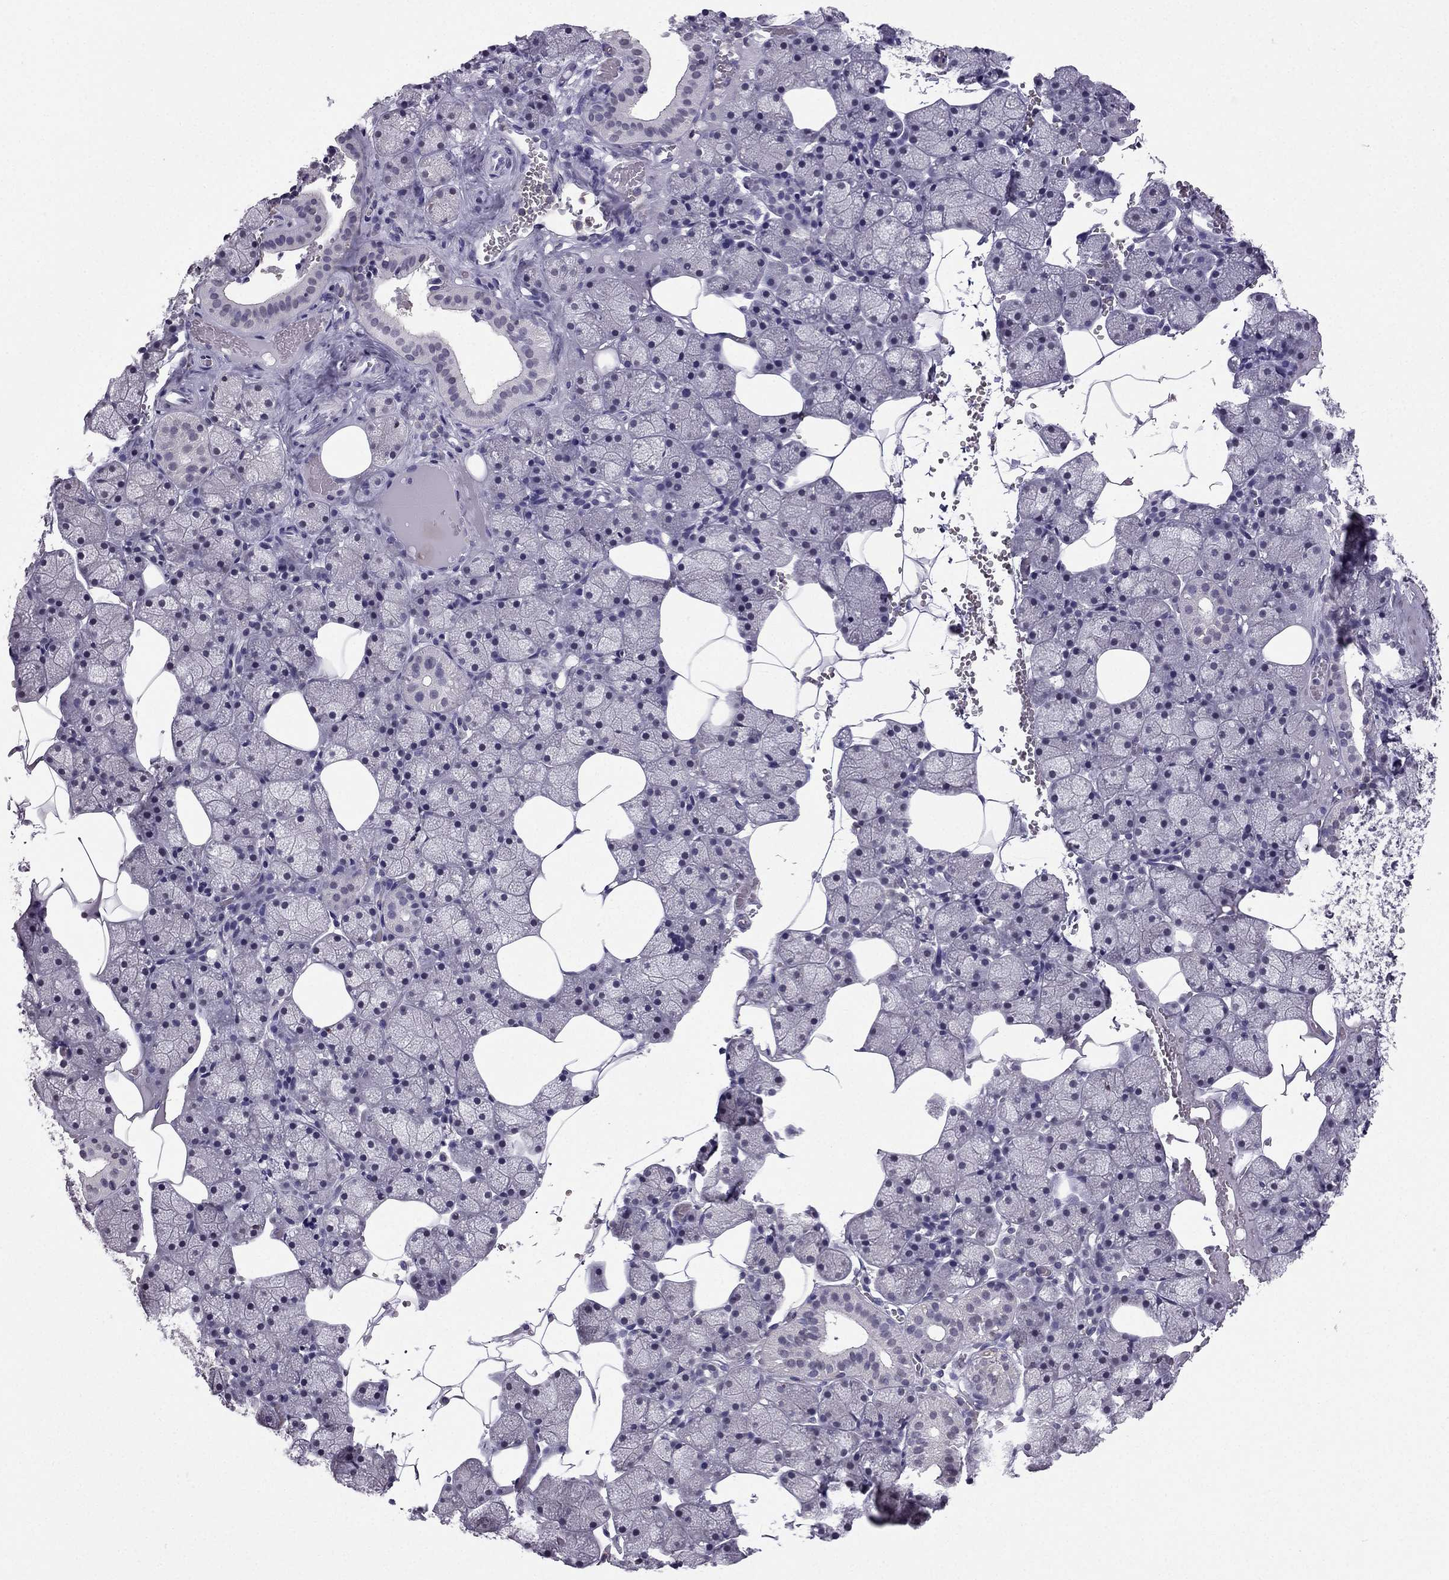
{"staining": {"intensity": "negative", "quantity": "none", "location": "none"}, "tissue": "salivary gland", "cell_type": "Glandular cells", "image_type": "normal", "snomed": [{"axis": "morphology", "description": "Normal tissue, NOS"}, {"axis": "topography", "description": "Salivary gland"}], "caption": "This is a image of IHC staining of benign salivary gland, which shows no positivity in glandular cells.", "gene": "CCK", "patient": {"sex": "male", "age": 38}}